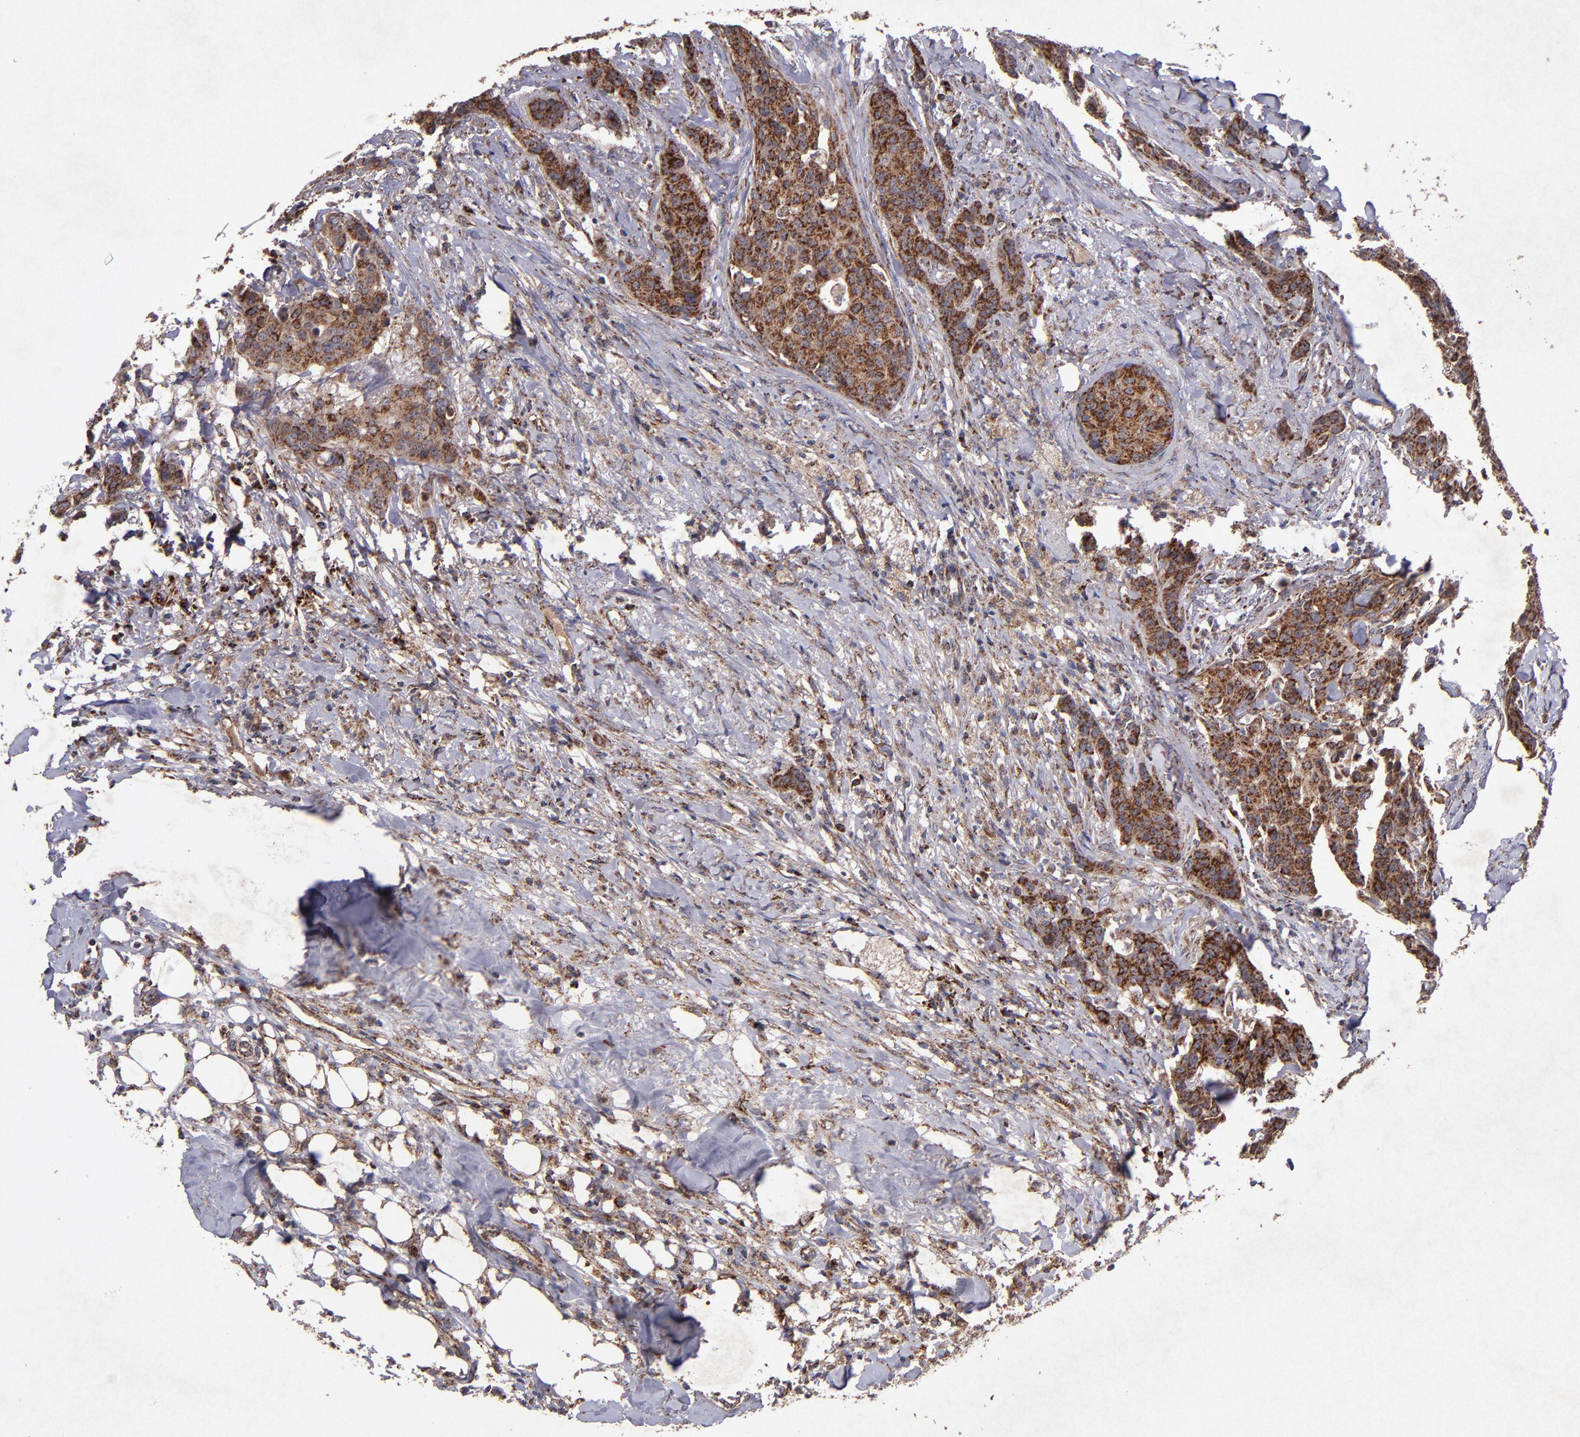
{"staining": {"intensity": "strong", "quantity": ">75%", "location": "cytoplasmic/membranous"}, "tissue": "breast cancer", "cell_type": "Tumor cells", "image_type": "cancer", "snomed": [{"axis": "morphology", "description": "Duct carcinoma"}, {"axis": "topography", "description": "Breast"}], "caption": "Strong cytoplasmic/membranous protein positivity is seen in about >75% of tumor cells in breast cancer (invasive ductal carcinoma).", "gene": "TIMM9", "patient": {"sex": "female", "age": 40}}